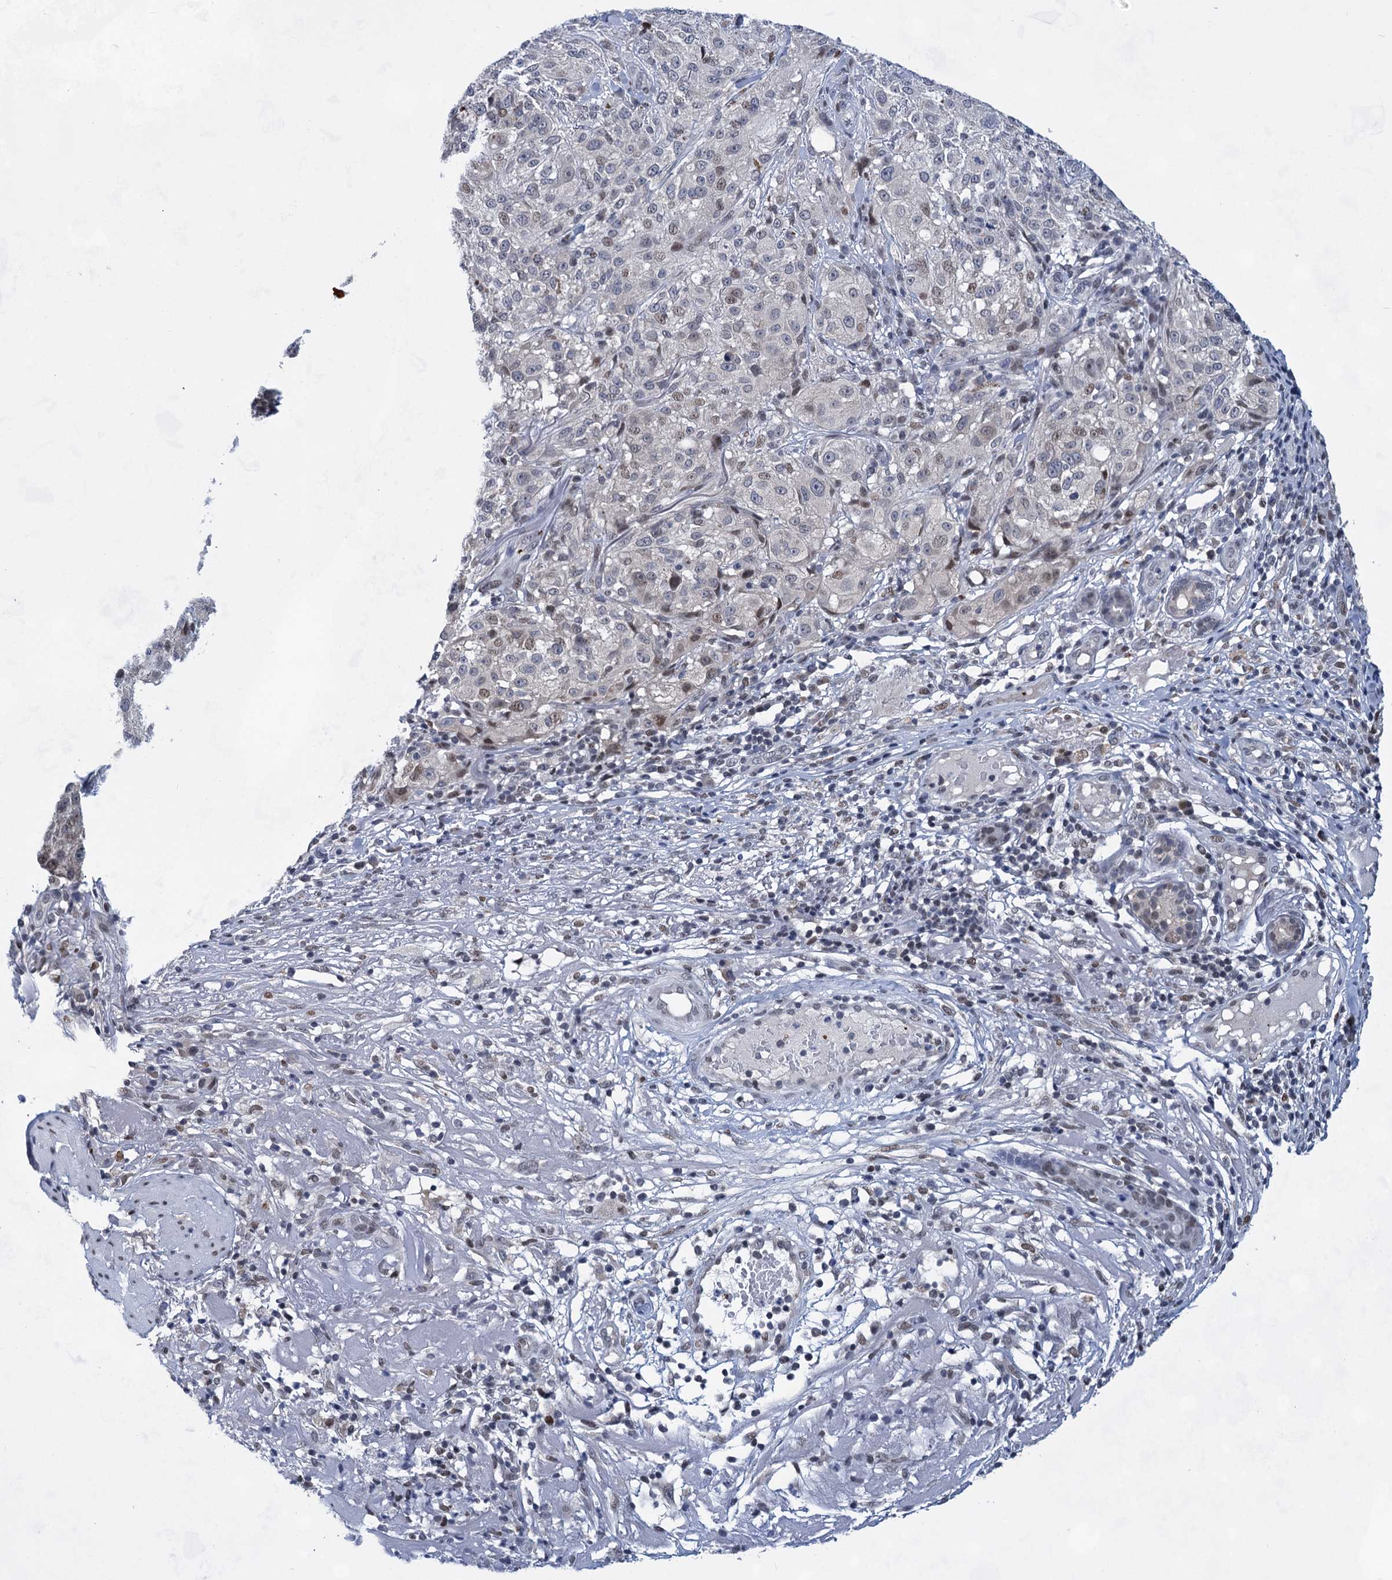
{"staining": {"intensity": "weak", "quantity": "<25%", "location": "nuclear"}, "tissue": "melanoma", "cell_type": "Tumor cells", "image_type": "cancer", "snomed": [{"axis": "morphology", "description": "Necrosis, NOS"}, {"axis": "morphology", "description": "Malignant melanoma, NOS"}, {"axis": "topography", "description": "Skin"}], "caption": "Immunohistochemistry (IHC) histopathology image of human melanoma stained for a protein (brown), which displays no expression in tumor cells.", "gene": "MON2", "patient": {"sex": "female", "age": 87}}